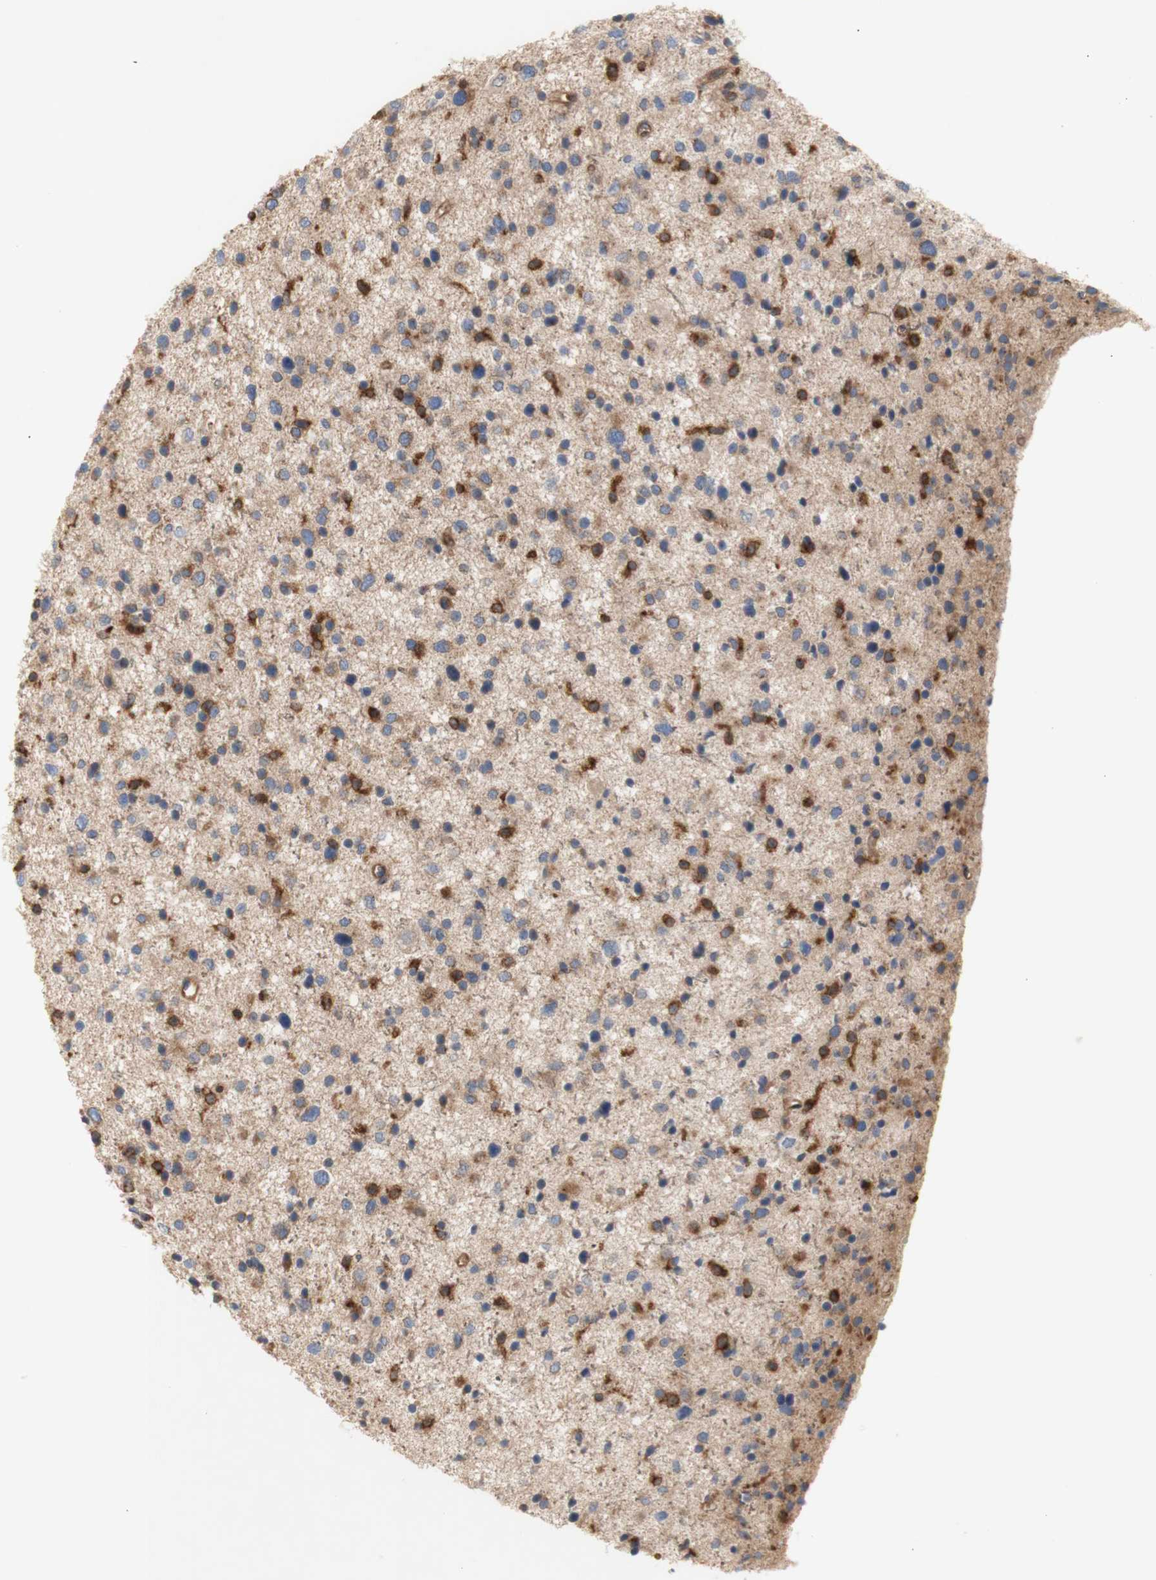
{"staining": {"intensity": "strong", "quantity": "<25%", "location": "cytoplasmic/membranous"}, "tissue": "glioma", "cell_type": "Tumor cells", "image_type": "cancer", "snomed": [{"axis": "morphology", "description": "Glioma, malignant, Low grade"}, {"axis": "topography", "description": "Brain"}], "caption": "Human glioma stained for a protein (brown) exhibits strong cytoplasmic/membranous positive staining in approximately <25% of tumor cells.", "gene": "IKBKG", "patient": {"sex": "female", "age": 37}}